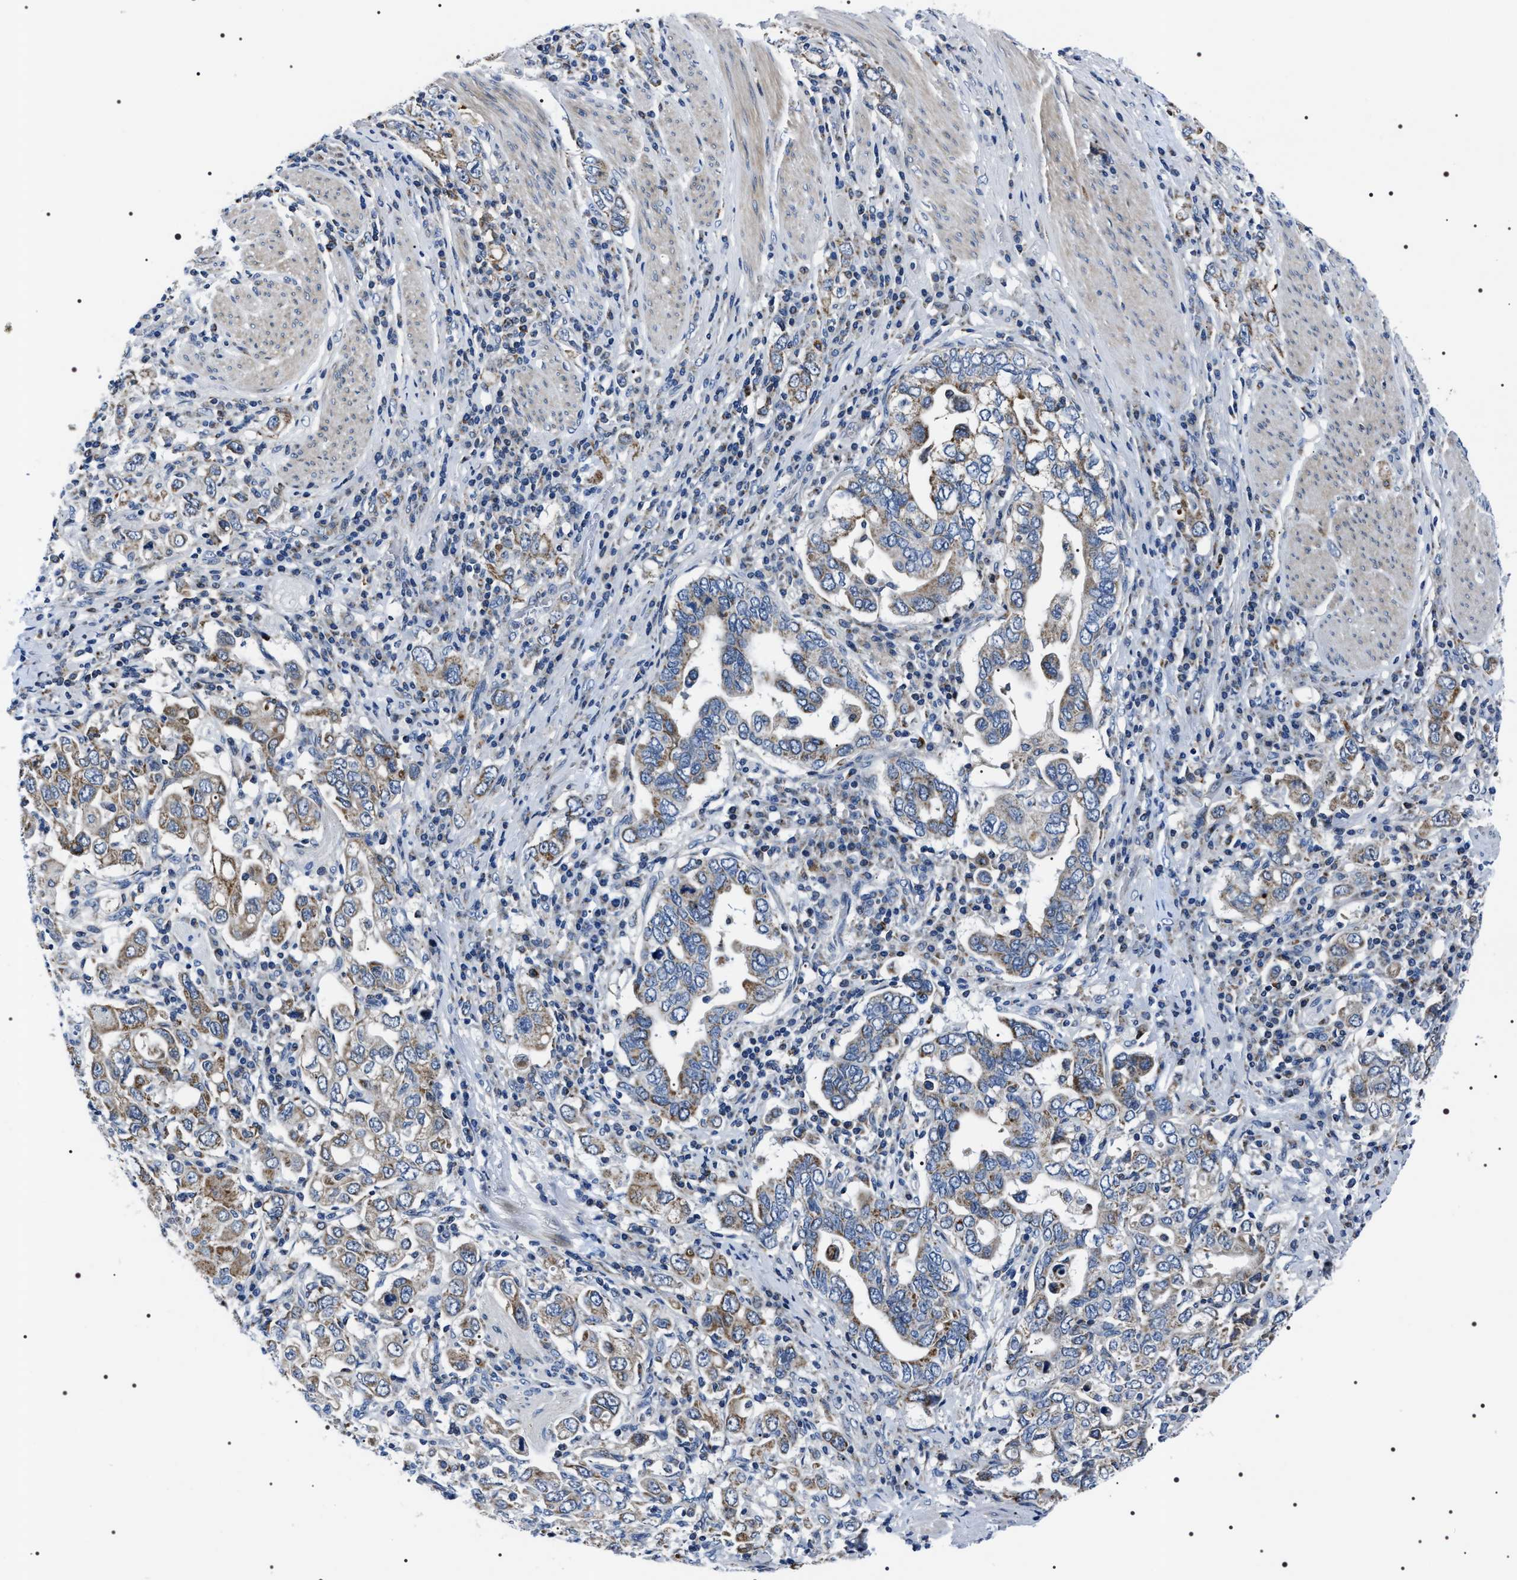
{"staining": {"intensity": "weak", "quantity": ">75%", "location": "cytoplasmic/membranous"}, "tissue": "stomach cancer", "cell_type": "Tumor cells", "image_type": "cancer", "snomed": [{"axis": "morphology", "description": "Adenocarcinoma, NOS"}, {"axis": "topography", "description": "Stomach, upper"}], "caption": "Immunohistochemical staining of stomach adenocarcinoma demonstrates low levels of weak cytoplasmic/membranous protein positivity in approximately >75% of tumor cells. Using DAB (brown) and hematoxylin (blue) stains, captured at high magnification using brightfield microscopy.", "gene": "NTMT1", "patient": {"sex": "male", "age": 62}}